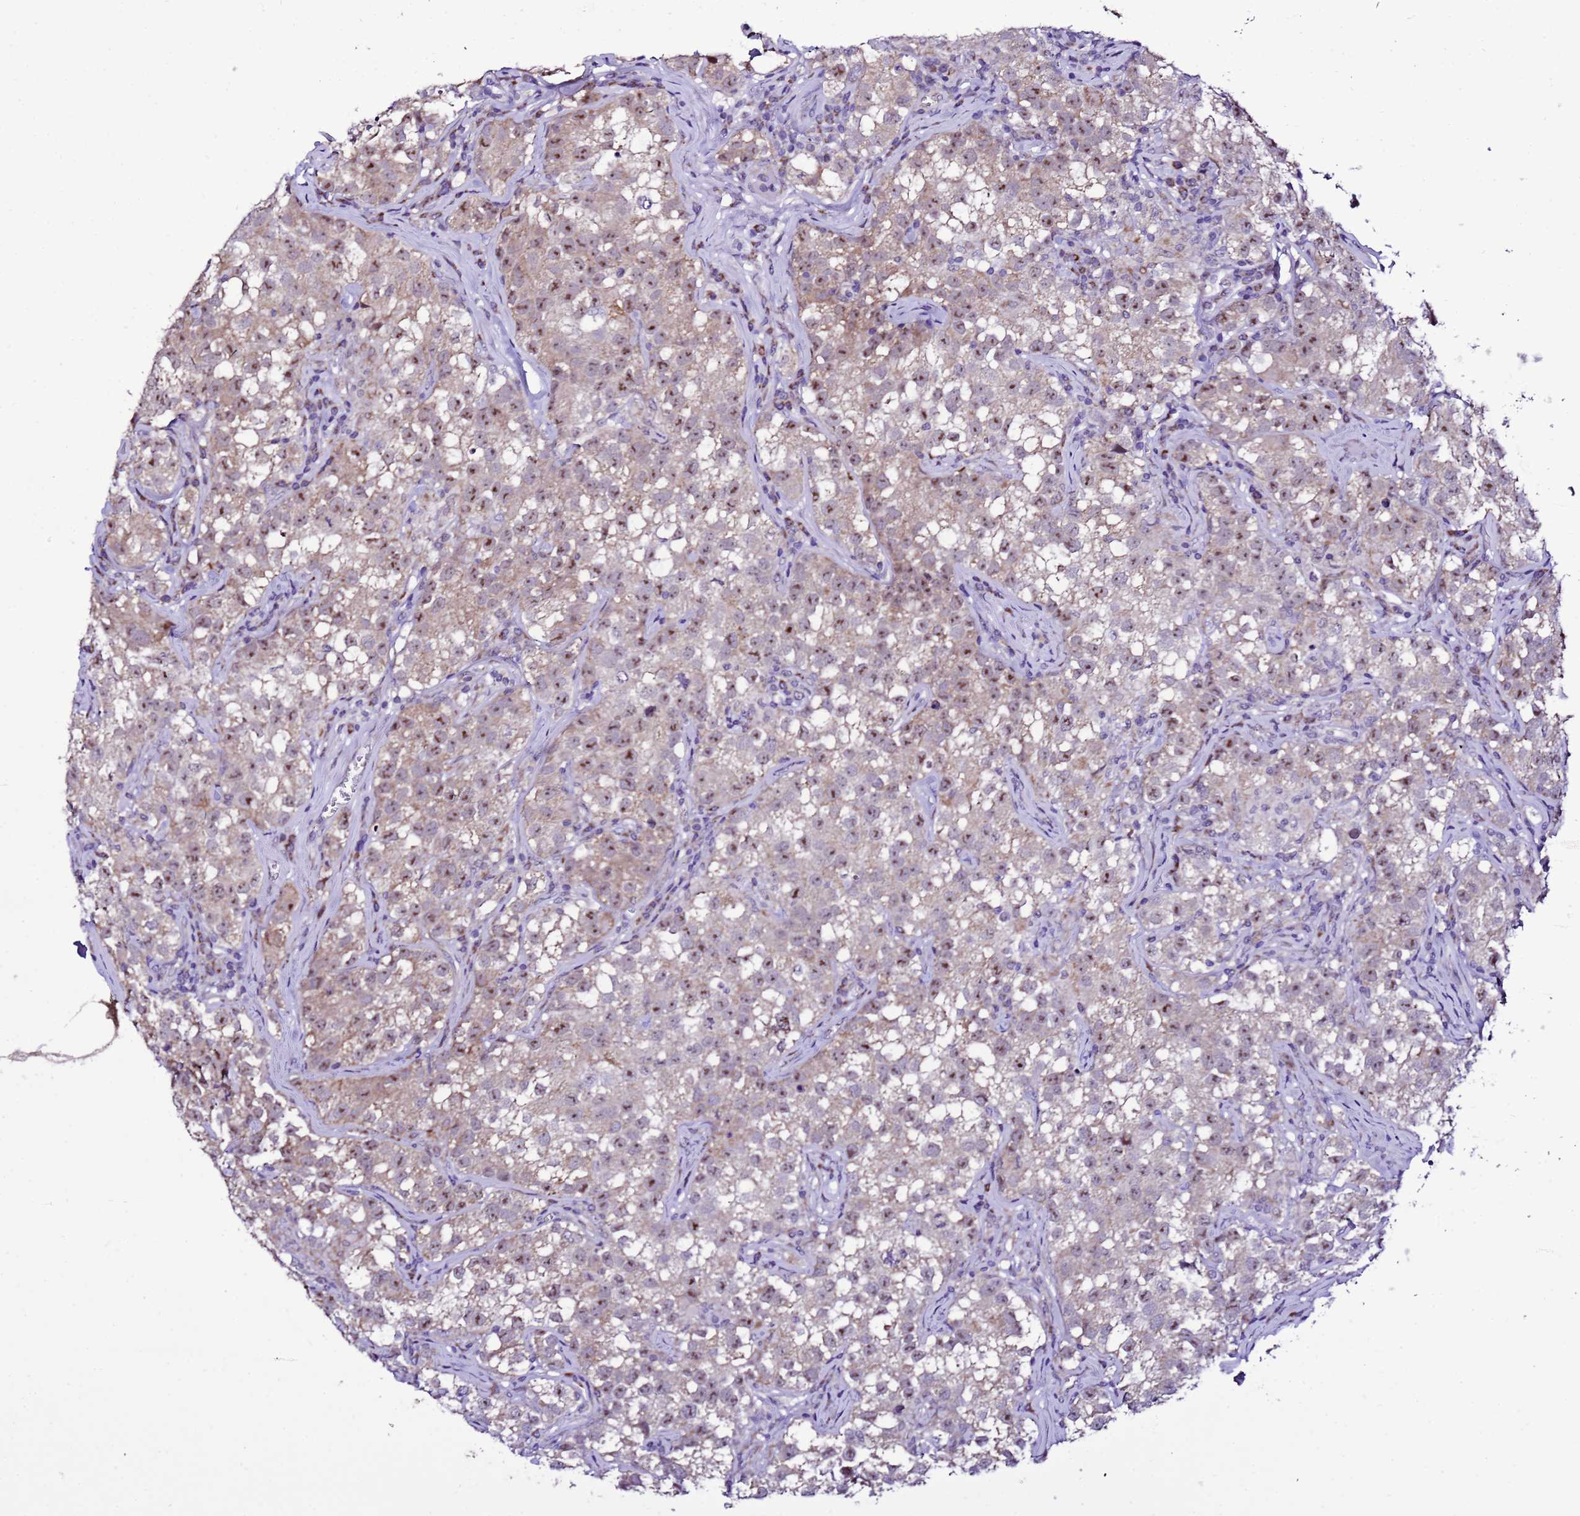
{"staining": {"intensity": "moderate", "quantity": "25%-75%", "location": "nuclear"}, "tissue": "testis cancer", "cell_type": "Tumor cells", "image_type": "cancer", "snomed": [{"axis": "morphology", "description": "Seminoma, NOS"}, {"axis": "morphology", "description": "Carcinoma, Embryonal, NOS"}, {"axis": "topography", "description": "Testis"}], "caption": "A histopathology image showing moderate nuclear positivity in approximately 25%-75% of tumor cells in testis cancer, as visualized by brown immunohistochemical staining.", "gene": "DPH6", "patient": {"sex": "male", "age": 43}}